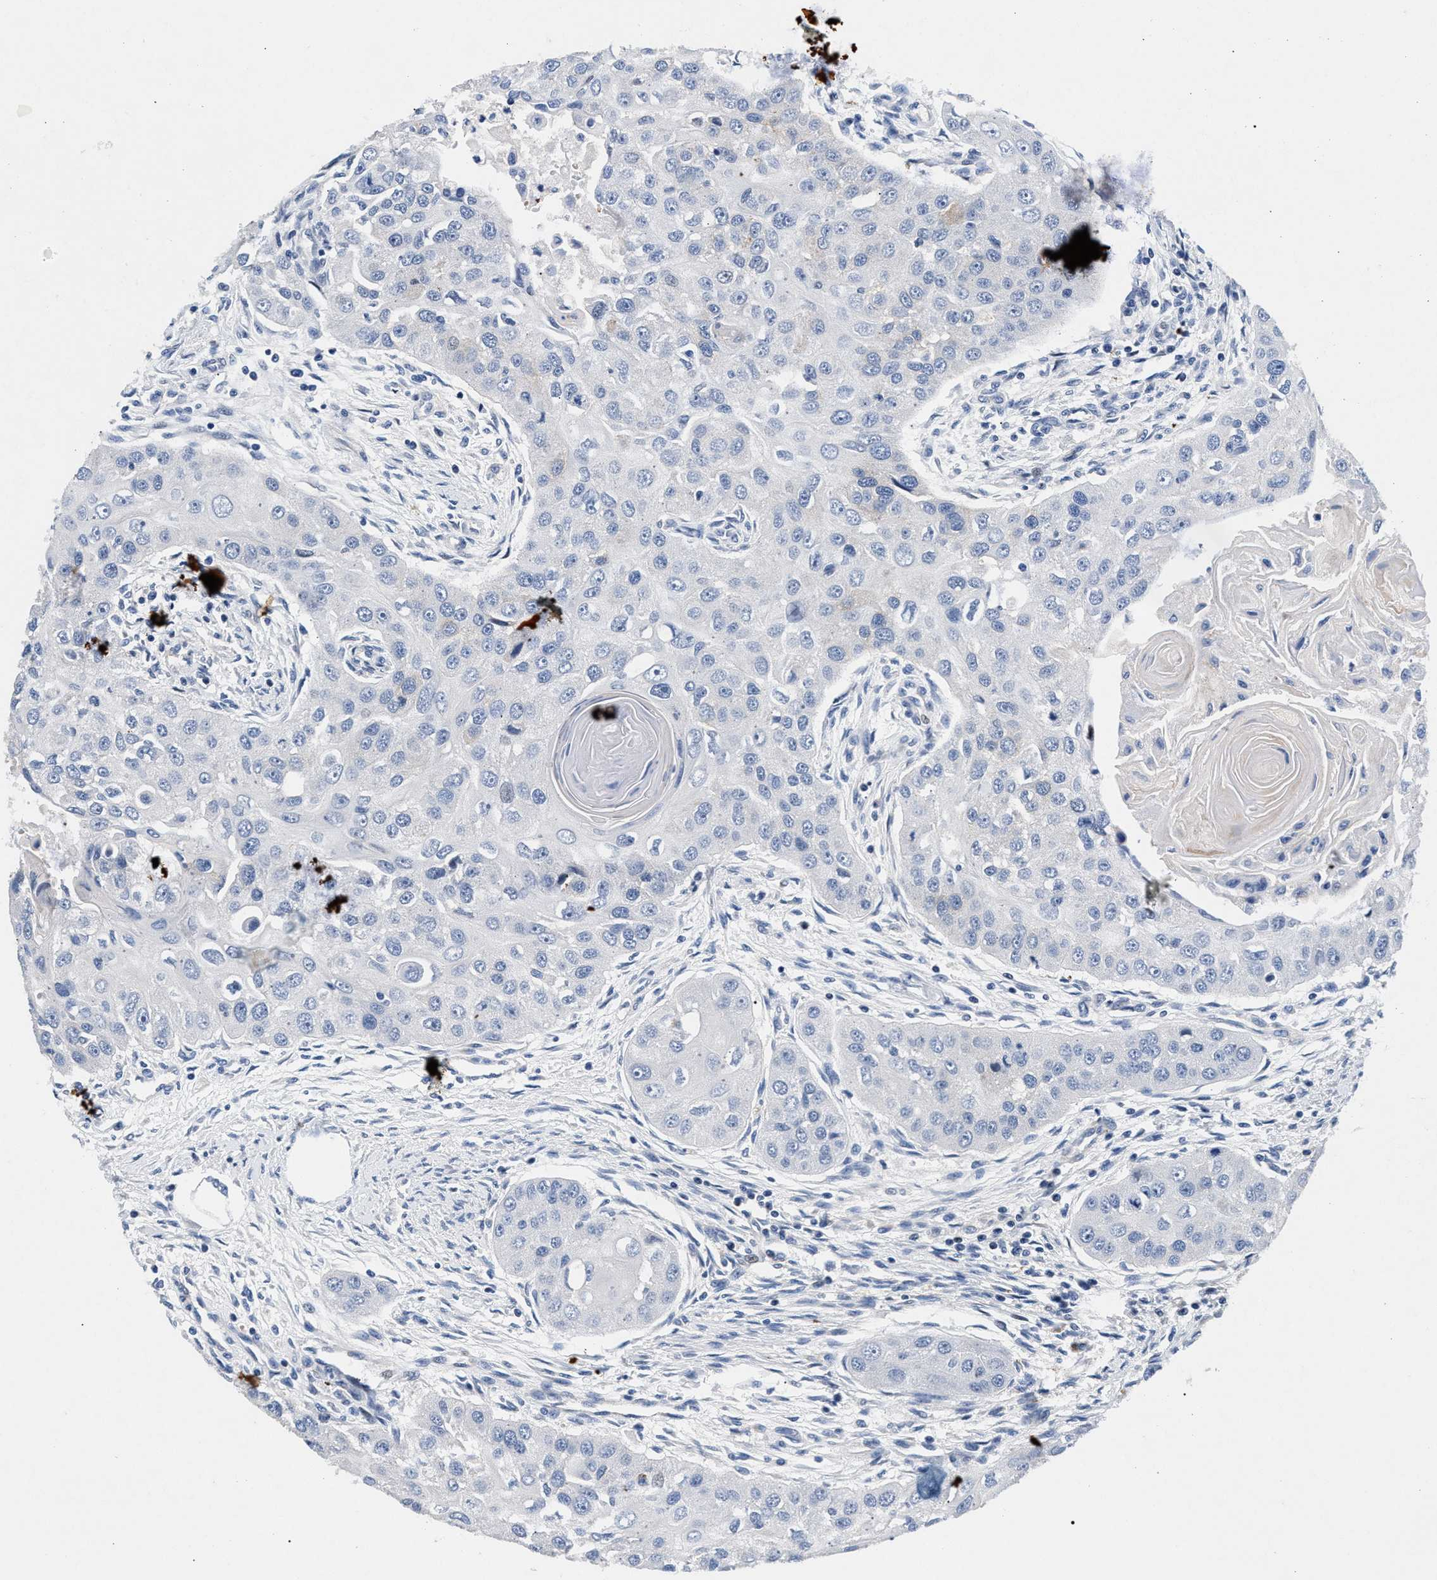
{"staining": {"intensity": "negative", "quantity": "none", "location": "none"}, "tissue": "head and neck cancer", "cell_type": "Tumor cells", "image_type": "cancer", "snomed": [{"axis": "morphology", "description": "Normal tissue, NOS"}, {"axis": "morphology", "description": "Squamous cell carcinoma, NOS"}, {"axis": "topography", "description": "Skeletal muscle"}, {"axis": "topography", "description": "Head-Neck"}], "caption": "Head and neck squamous cell carcinoma was stained to show a protein in brown. There is no significant expression in tumor cells.", "gene": "P2RY4", "patient": {"sex": "male", "age": 51}}